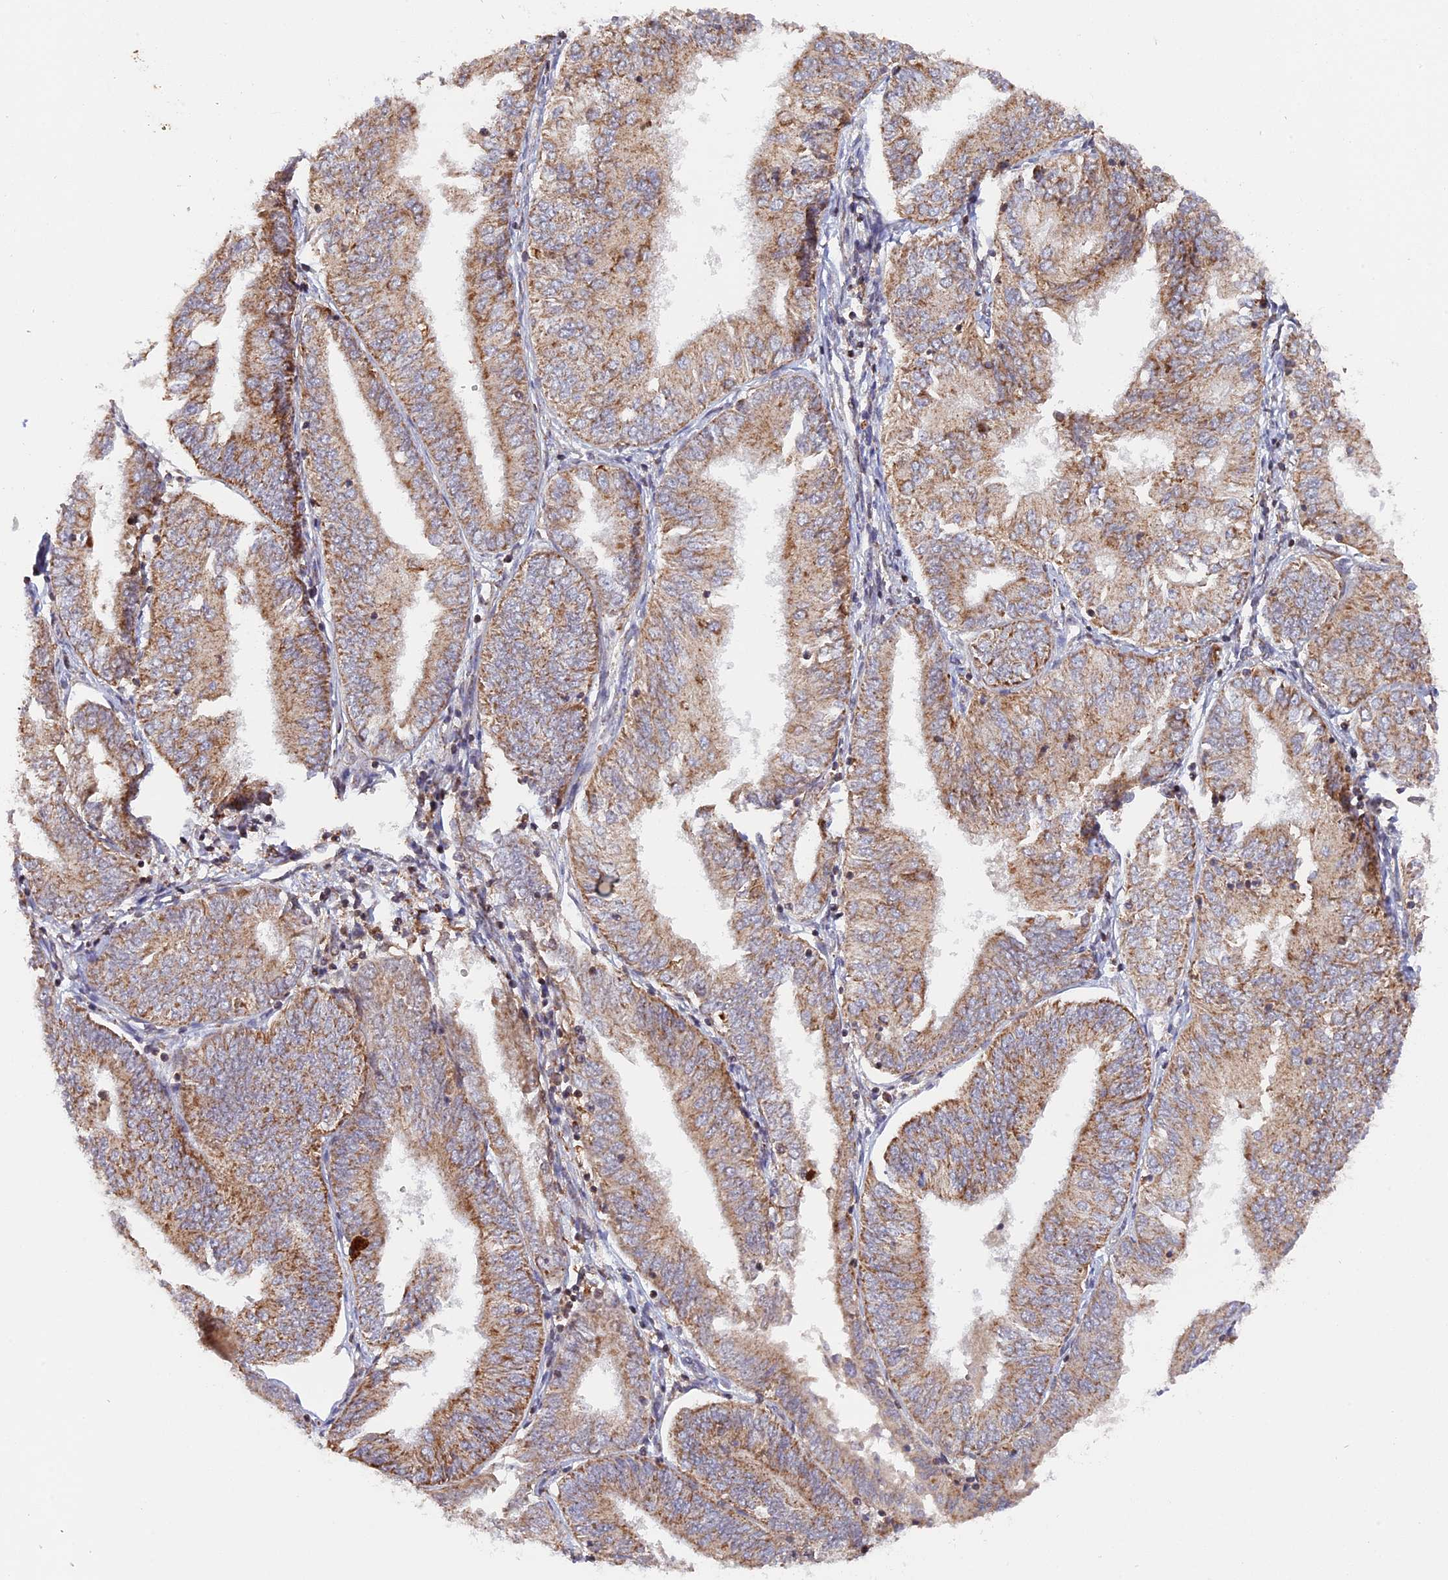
{"staining": {"intensity": "weak", "quantity": ">75%", "location": "cytoplasmic/membranous"}, "tissue": "endometrial cancer", "cell_type": "Tumor cells", "image_type": "cancer", "snomed": [{"axis": "morphology", "description": "Adenocarcinoma, NOS"}, {"axis": "topography", "description": "Endometrium"}], "caption": "A photomicrograph of adenocarcinoma (endometrial) stained for a protein displays weak cytoplasmic/membranous brown staining in tumor cells.", "gene": "MPV17L", "patient": {"sex": "female", "age": 58}}